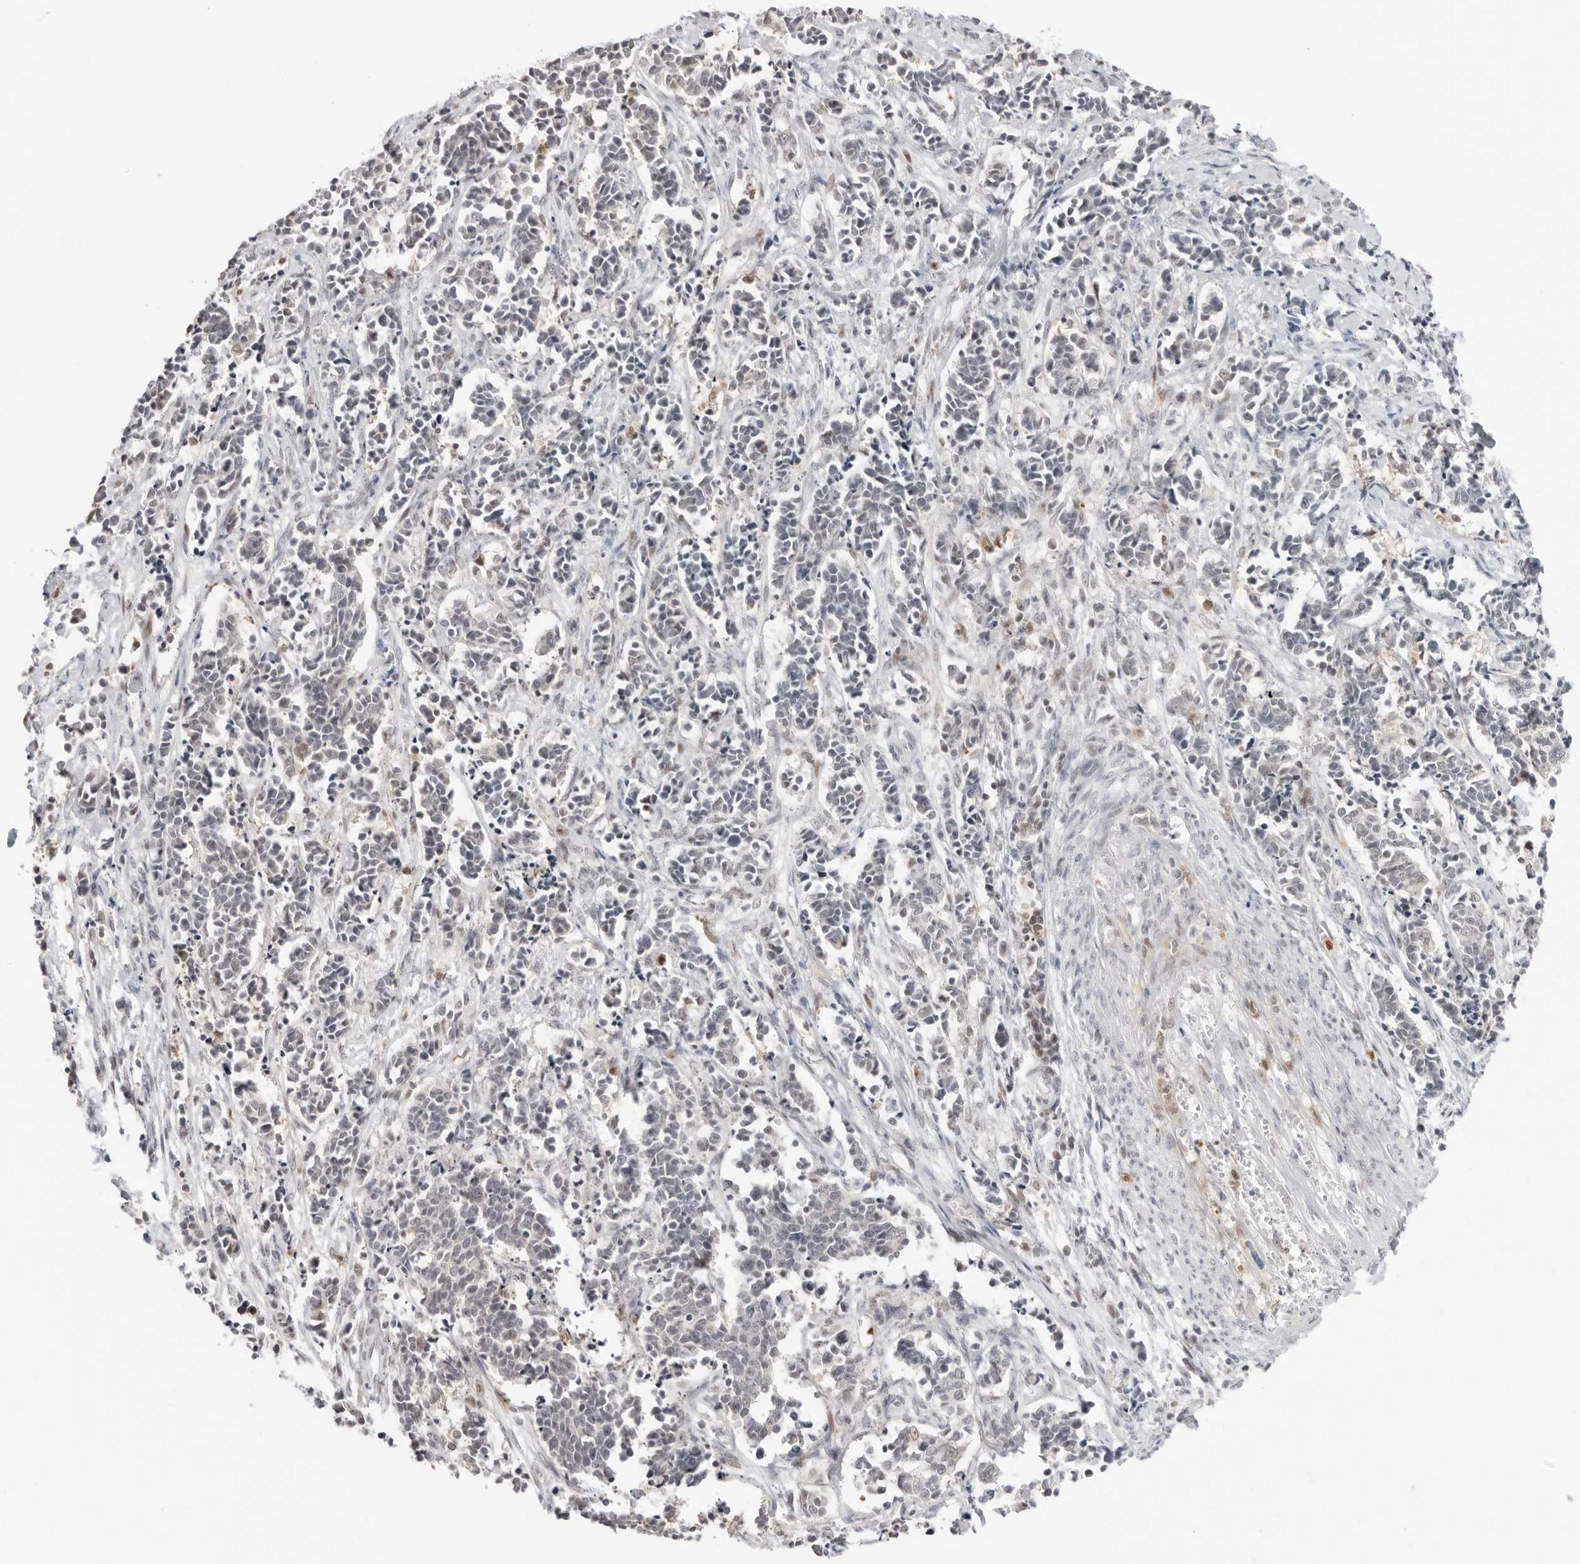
{"staining": {"intensity": "negative", "quantity": "none", "location": "none"}, "tissue": "cervical cancer", "cell_type": "Tumor cells", "image_type": "cancer", "snomed": [{"axis": "morphology", "description": "Normal tissue, NOS"}, {"axis": "morphology", "description": "Squamous cell carcinoma, NOS"}, {"axis": "topography", "description": "Cervix"}], "caption": "An immunohistochemistry histopathology image of squamous cell carcinoma (cervical) is shown. There is no staining in tumor cells of squamous cell carcinoma (cervical).", "gene": "RNF146", "patient": {"sex": "female", "age": 35}}